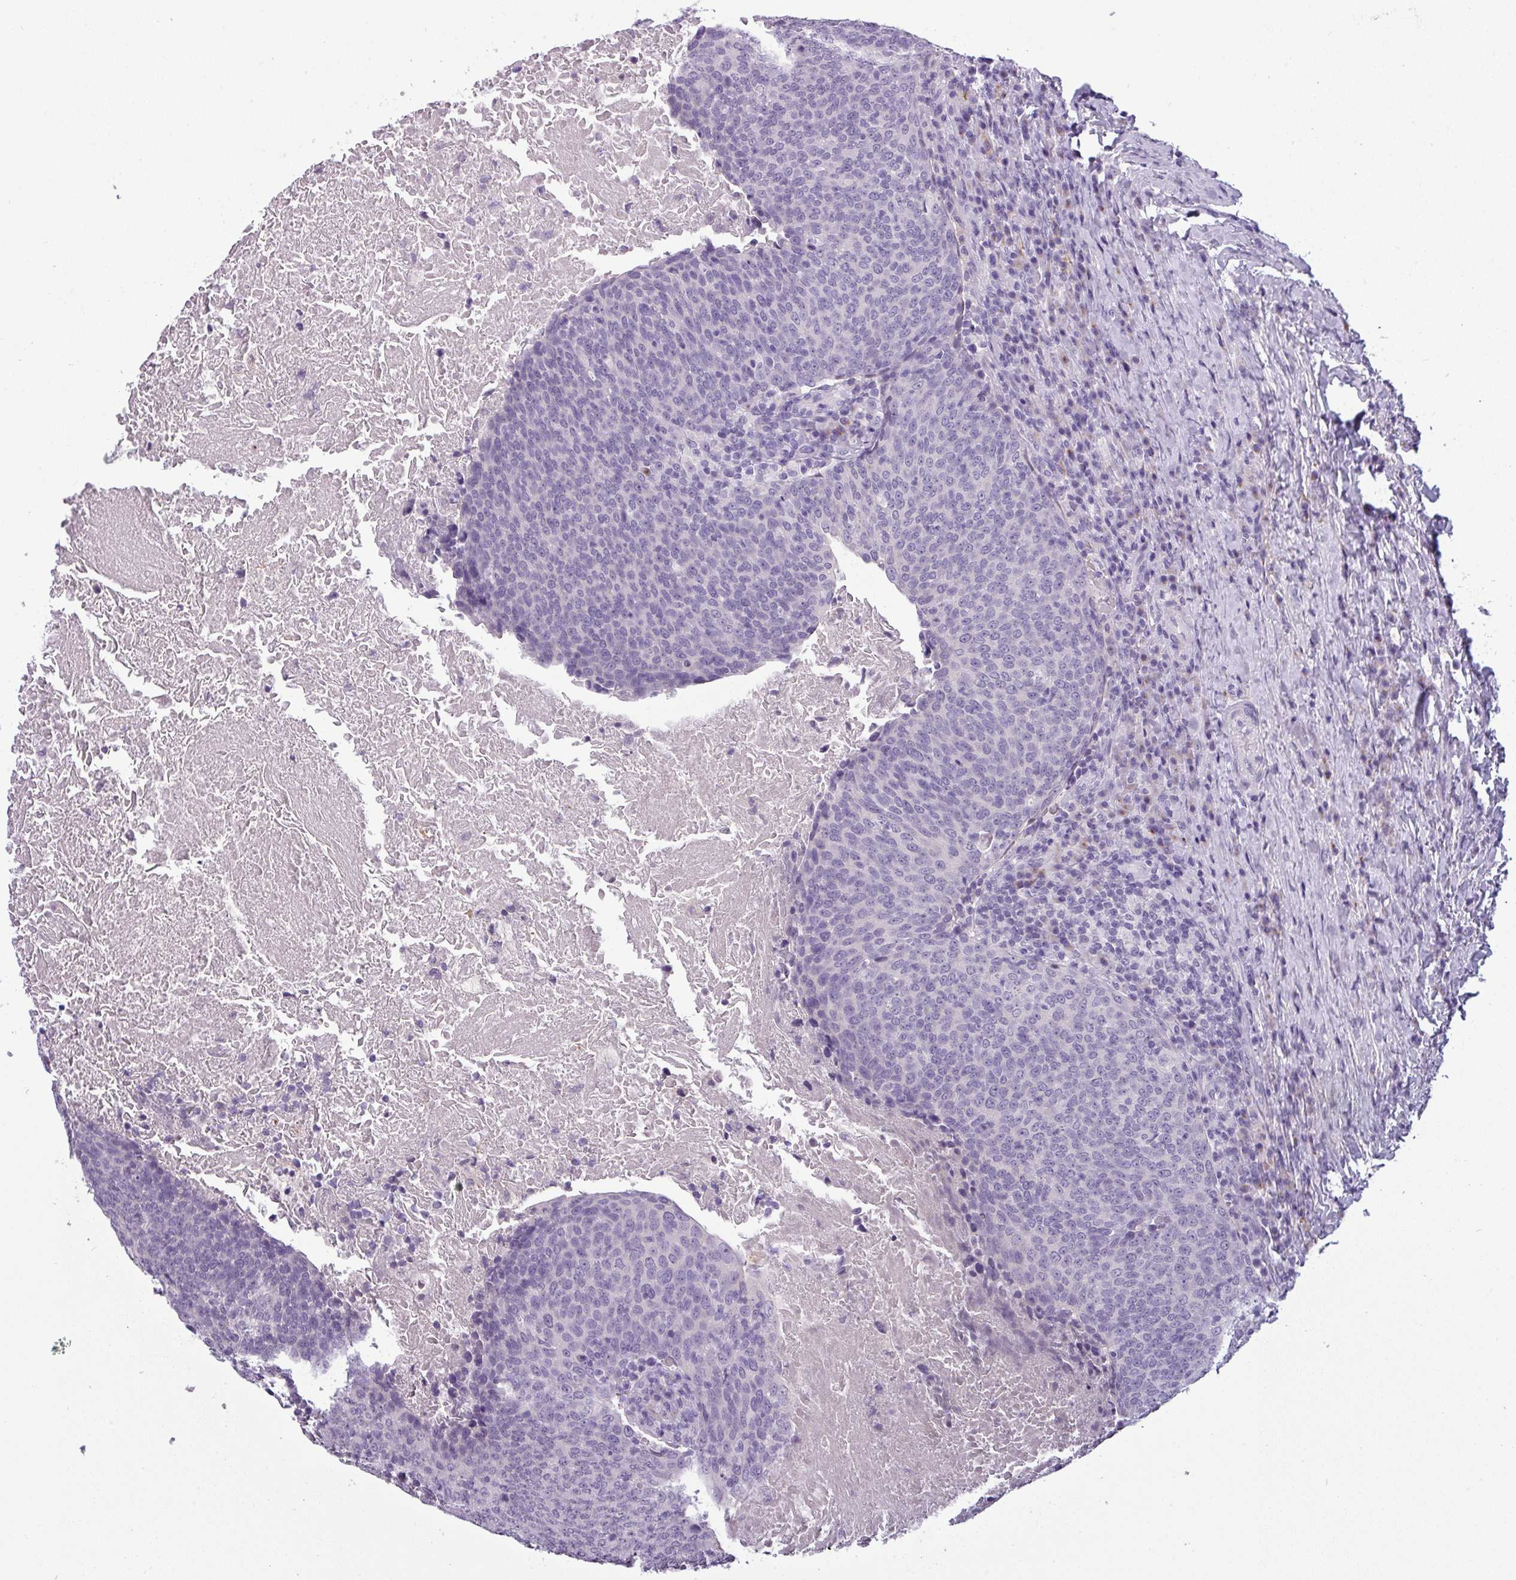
{"staining": {"intensity": "negative", "quantity": "none", "location": "none"}, "tissue": "head and neck cancer", "cell_type": "Tumor cells", "image_type": "cancer", "snomed": [{"axis": "morphology", "description": "Squamous cell carcinoma, NOS"}, {"axis": "morphology", "description": "Squamous cell carcinoma, metastatic, NOS"}, {"axis": "topography", "description": "Lymph node"}, {"axis": "topography", "description": "Head-Neck"}], "caption": "A micrograph of head and neck cancer stained for a protein demonstrates no brown staining in tumor cells.", "gene": "SLC26A9", "patient": {"sex": "male", "age": 62}}